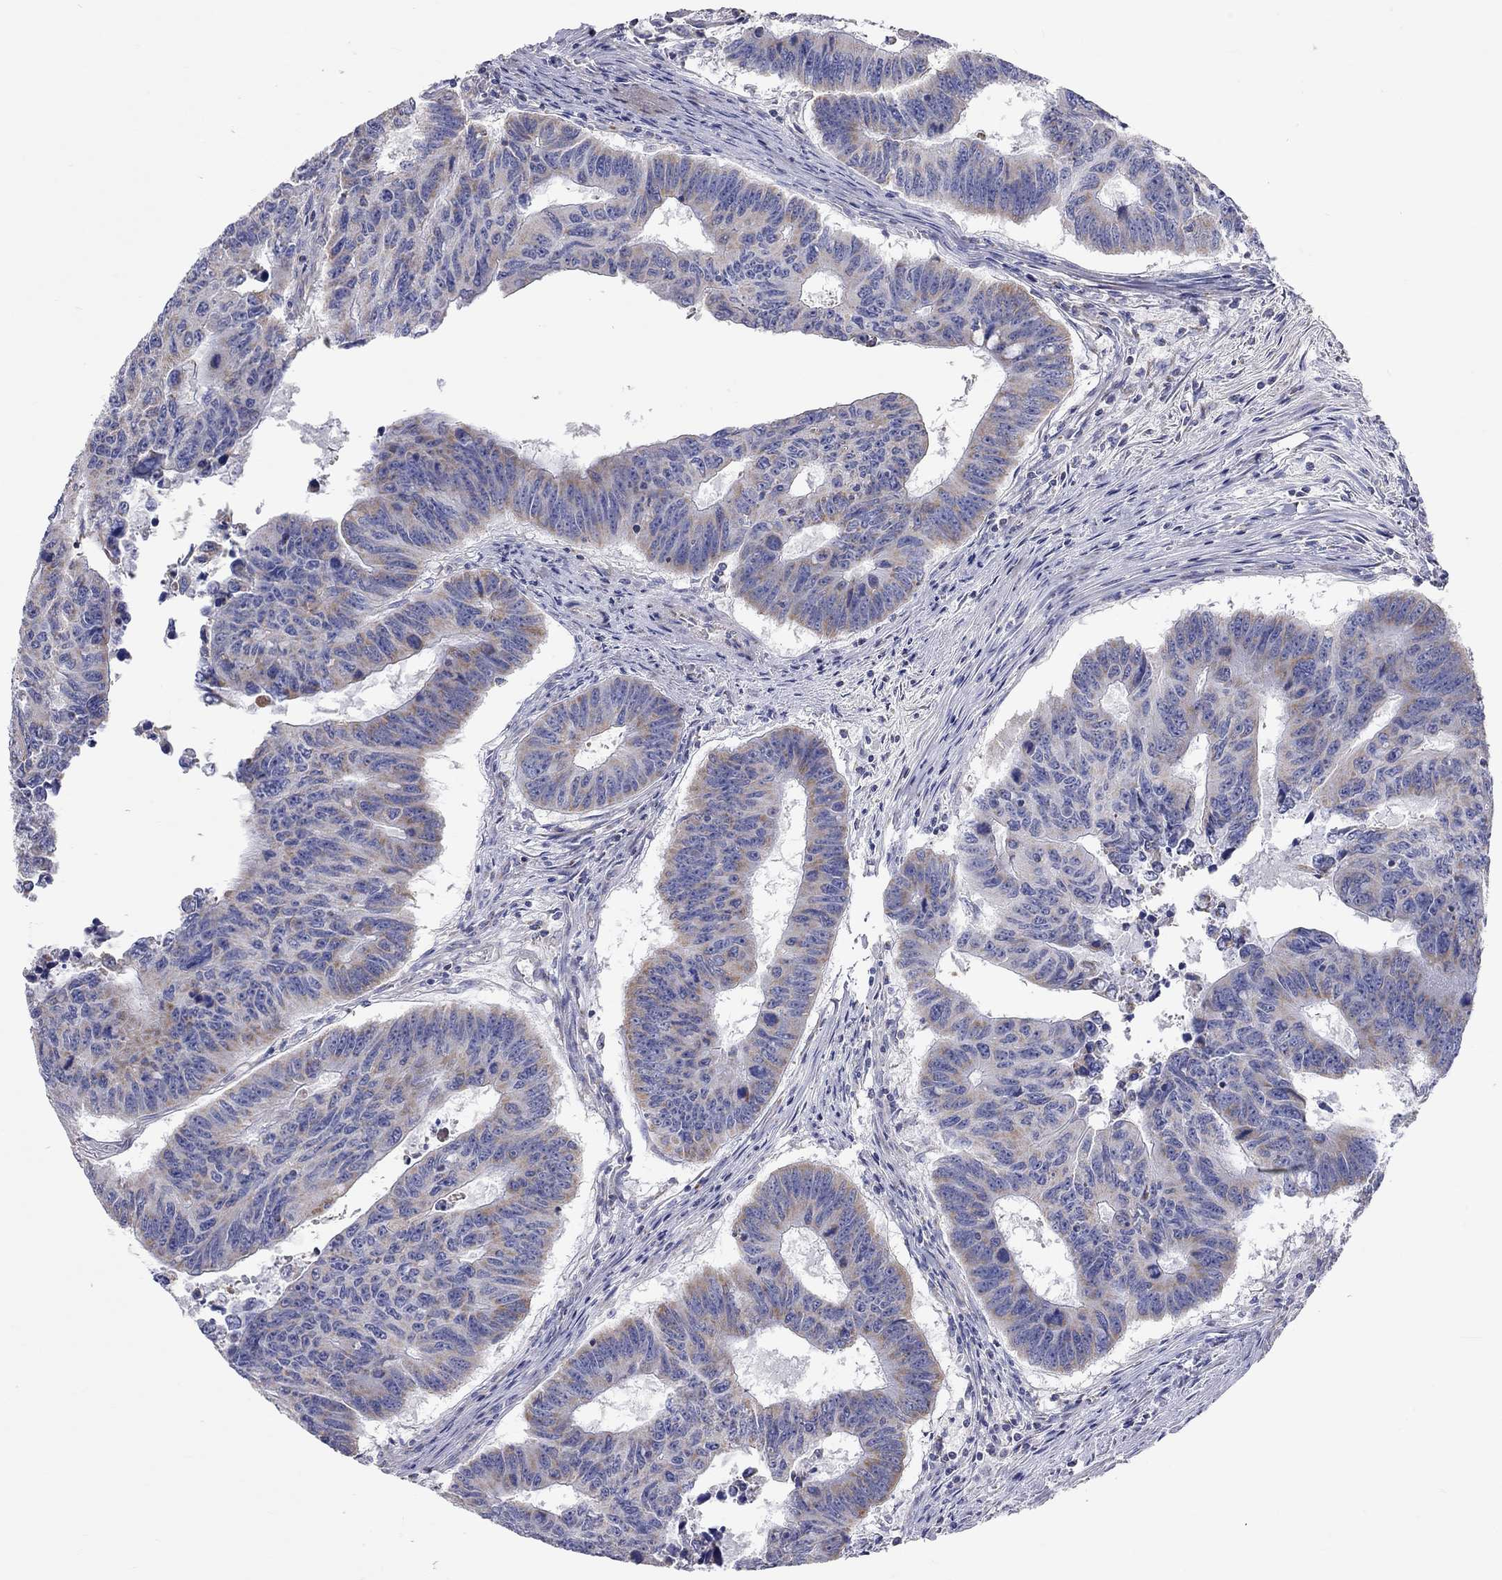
{"staining": {"intensity": "weak", "quantity": "<25%", "location": "cytoplasmic/membranous"}, "tissue": "colorectal cancer", "cell_type": "Tumor cells", "image_type": "cancer", "snomed": [{"axis": "morphology", "description": "Adenocarcinoma, NOS"}, {"axis": "topography", "description": "Appendix"}, {"axis": "topography", "description": "Colon"}, {"axis": "topography", "description": "Cecum"}, {"axis": "topography", "description": "Colon asc"}], "caption": "Tumor cells show no significant staining in colorectal cancer (adenocarcinoma).", "gene": "RCAN1", "patient": {"sex": "female", "age": 85}}